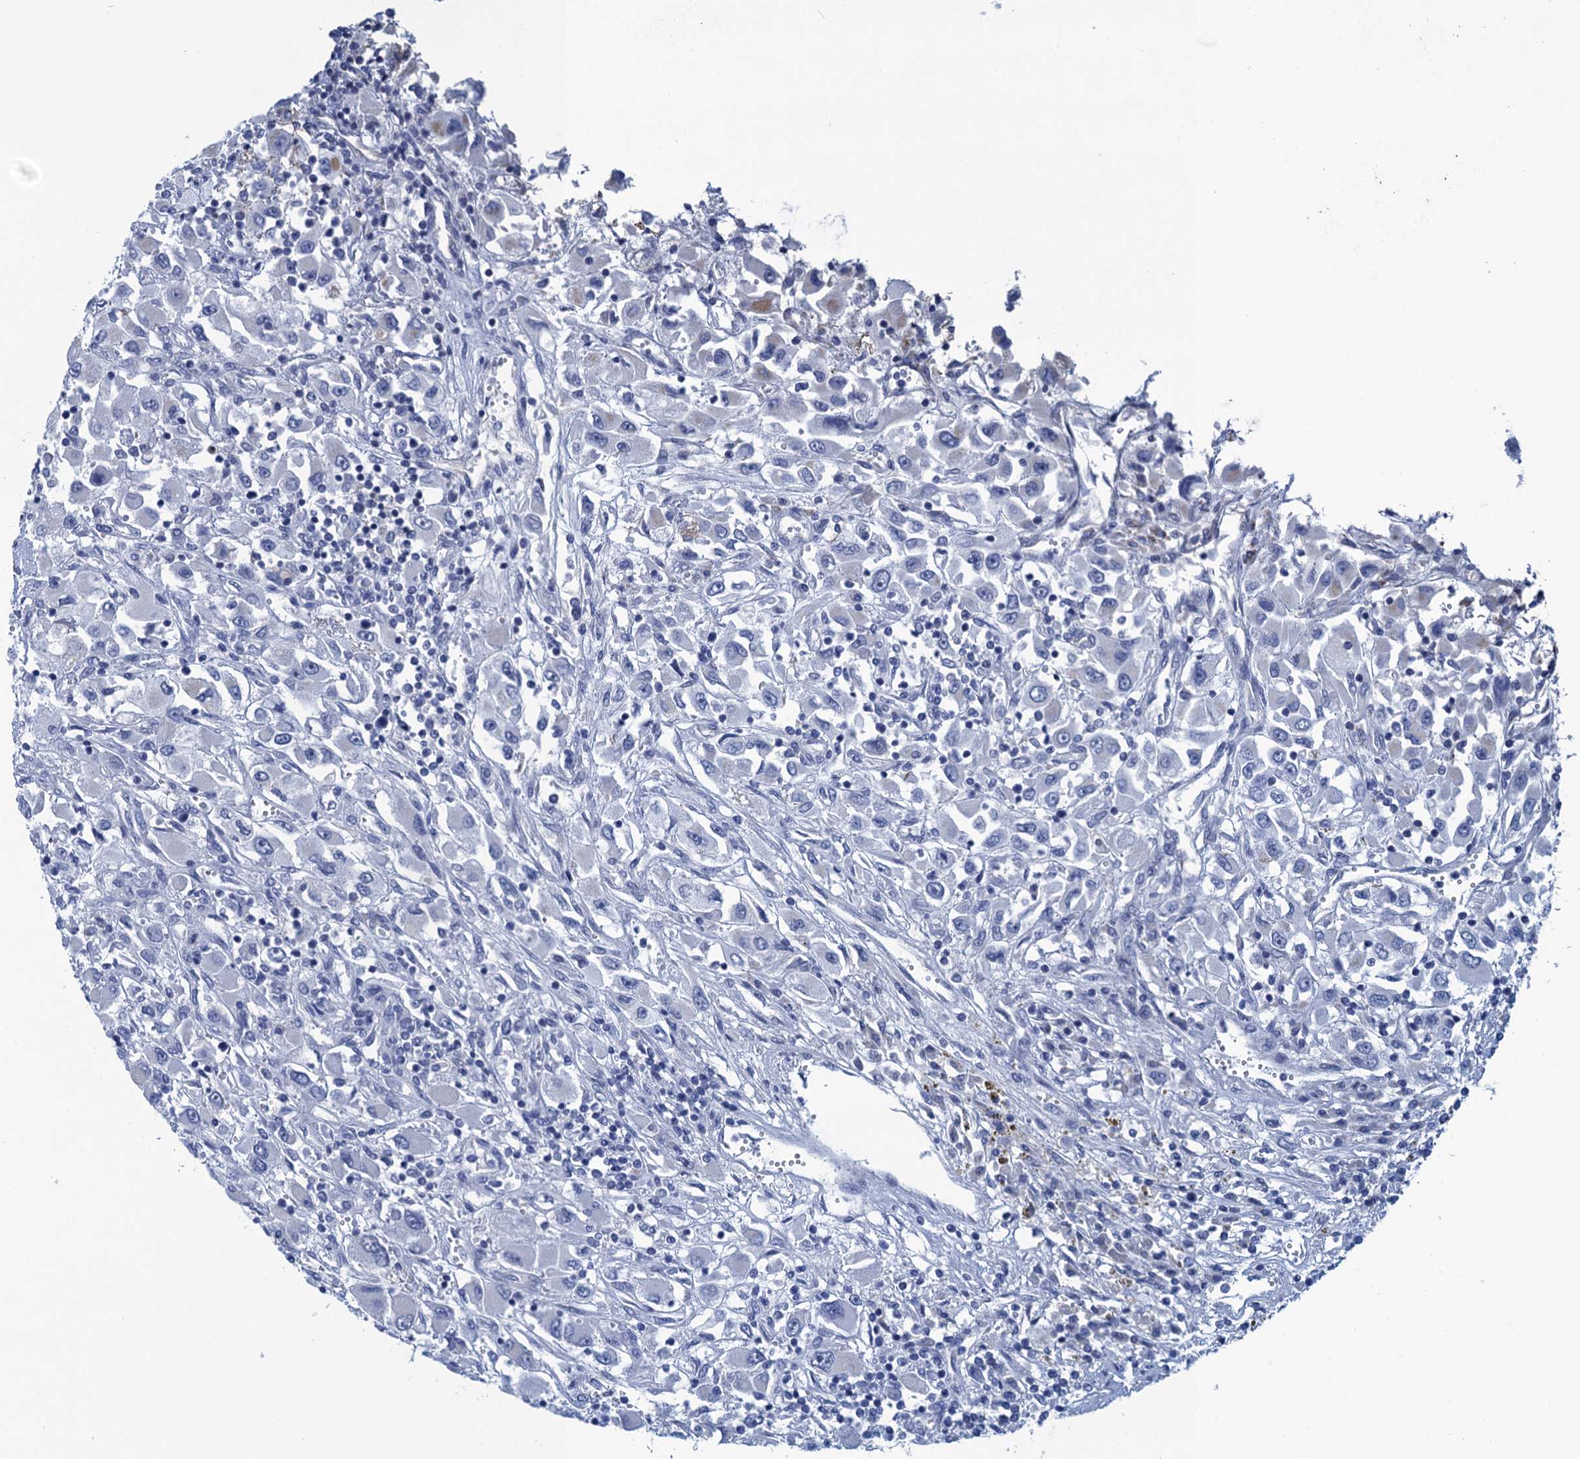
{"staining": {"intensity": "negative", "quantity": "none", "location": "none"}, "tissue": "renal cancer", "cell_type": "Tumor cells", "image_type": "cancer", "snomed": [{"axis": "morphology", "description": "Adenocarcinoma, NOS"}, {"axis": "topography", "description": "Kidney"}], "caption": "DAB (3,3'-diaminobenzidine) immunohistochemical staining of human adenocarcinoma (renal) shows no significant positivity in tumor cells. (DAB IHC with hematoxylin counter stain).", "gene": "SCEL", "patient": {"sex": "female", "age": 52}}